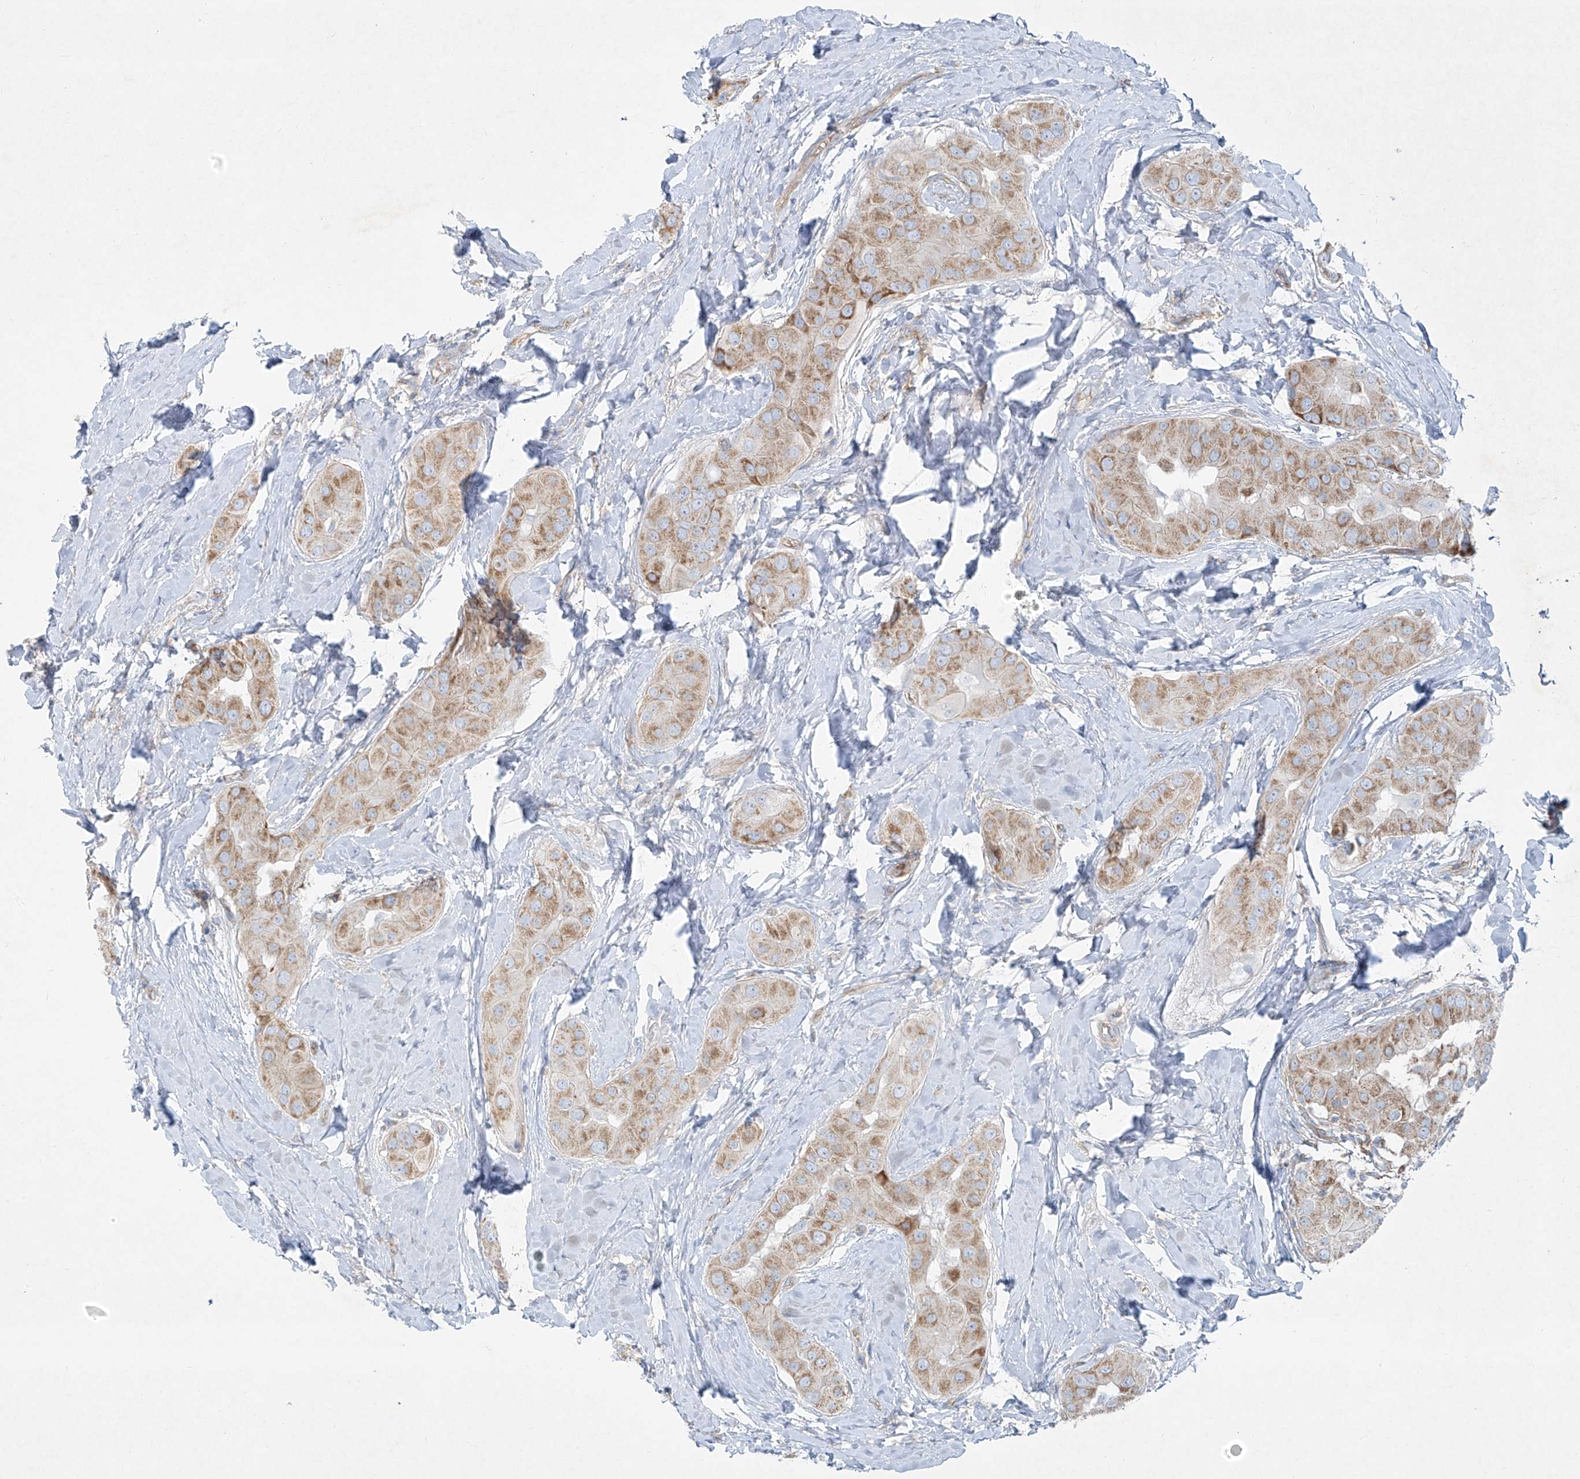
{"staining": {"intensity": "moderate", "quantity": ">75%", "location": "cytoplasmic/membranous"}, "tissue": "thyroid cancer", "cell_type": "Tumor cells", "image_type": "cancer", "snomed": [{"axis": "morphology", "description": "Papillary adenocarcinoma, NOS"}, {"axis": "topography", "description": "Thyroid gland"}], "caption": "A photomicrograph of thyroid cancer (papillary adenocarcinoma) stained for a protein shows moderate cytoplasmic/membranous brown staining in tumor cells.", "gene": "VAMP5", "patient": {"sex": "male", "age": 33}}